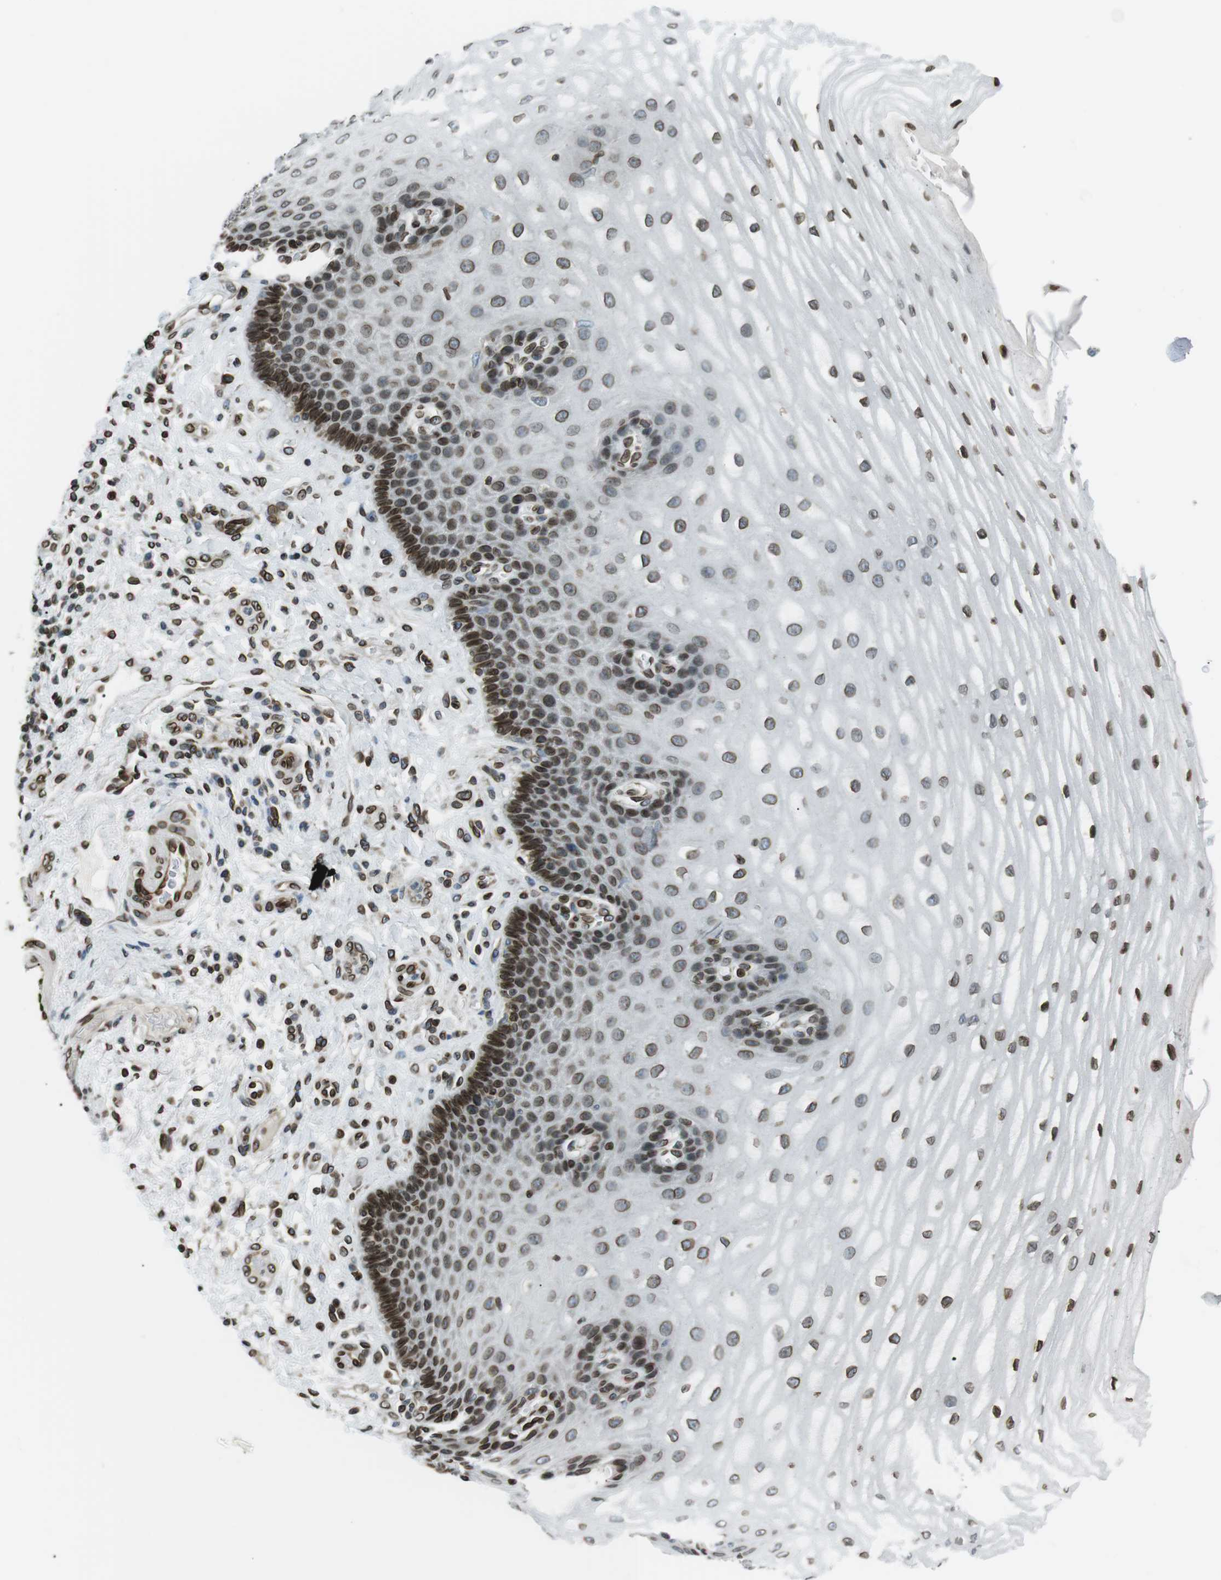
{"staining": {"intensity": "strong", "quantity": ">75%", "location": "cytoplasmic/membranous,nuclear"}, "tissue": "esophagus", "cell_type": "Squamous epithelial cells", "image_type": "normal", "snomed": [{"axis": "morphology", "description": "Normal tissue, NOS"}, {"axis": "topography", "description": "Esophagus"}], "caption": "Human esophagus stained with a brown dye displays strong cytoplasmic/membranous,nuclear positive staining in approximately >75% of squamous epithelial cells.", "gene": "TMX4", "patient": {"sex": "male", "age": 54}}